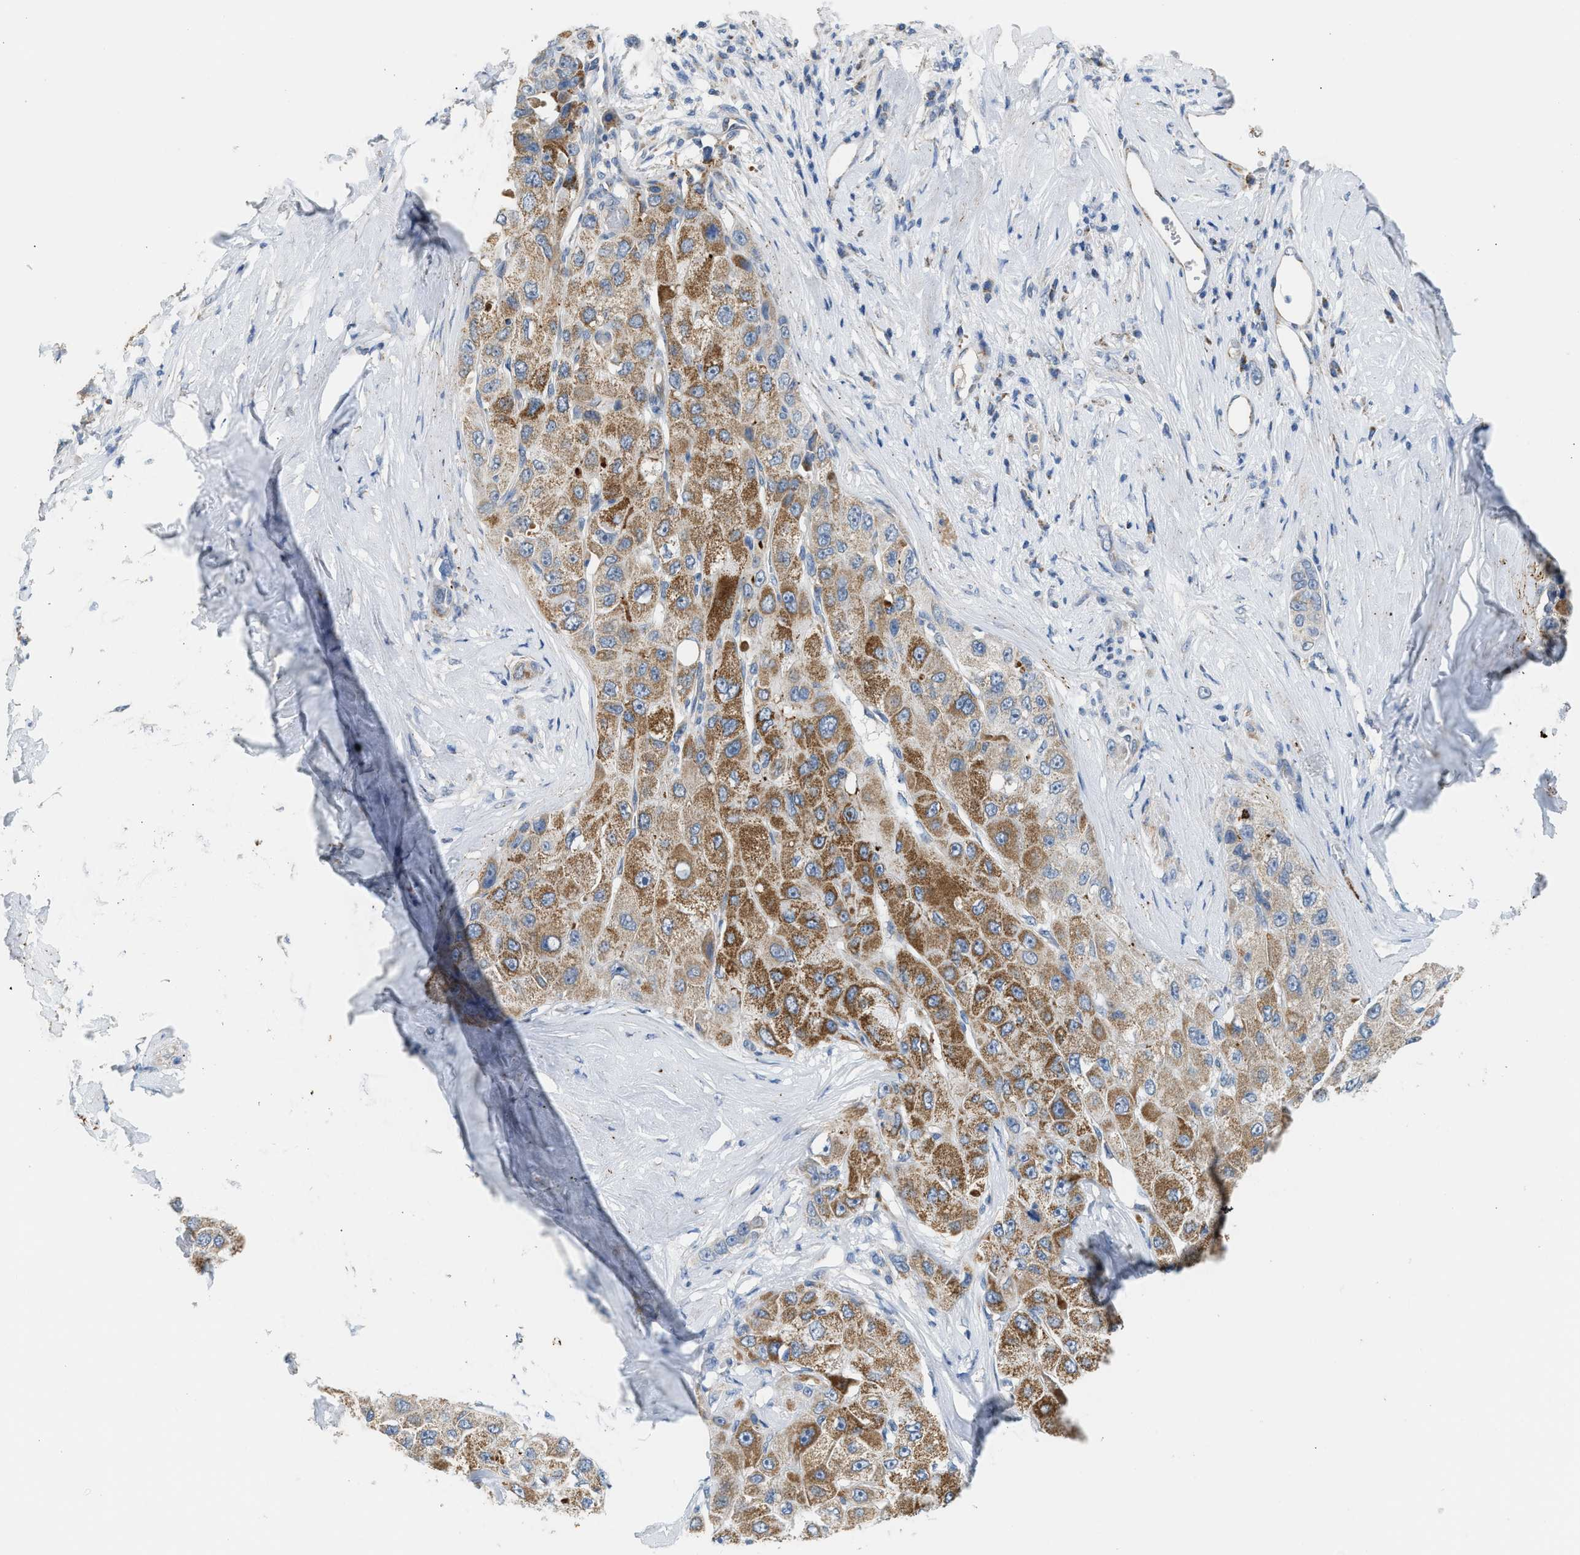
{"staining": {"intensity": "moderate", "quantity": ">75%", "location": "cytoplasmic/membranous"}, "tissue": "liver cancer", "cell_type": "Tumor cells", "image_type": "cancer", "snomed": [{"axis": "morphology", "description": "Carcinoma, Hepatocellular, NOS"}, {"axis": "topography", "description": "Liver"}], "caption": "Liver cancer (hepatocellular carcinoma) was stained to show a protein in brown. There is medium levels of moderate cytoplasmic/membranous staining in approximately >75% of tumor cells. The staining is performed using DAB brown chromogen to label protein expression. The nuclei are counter-stained blue using hematoxylin.", "gene": "GOT2", "patient": {"sex": "male", "age": 80}}